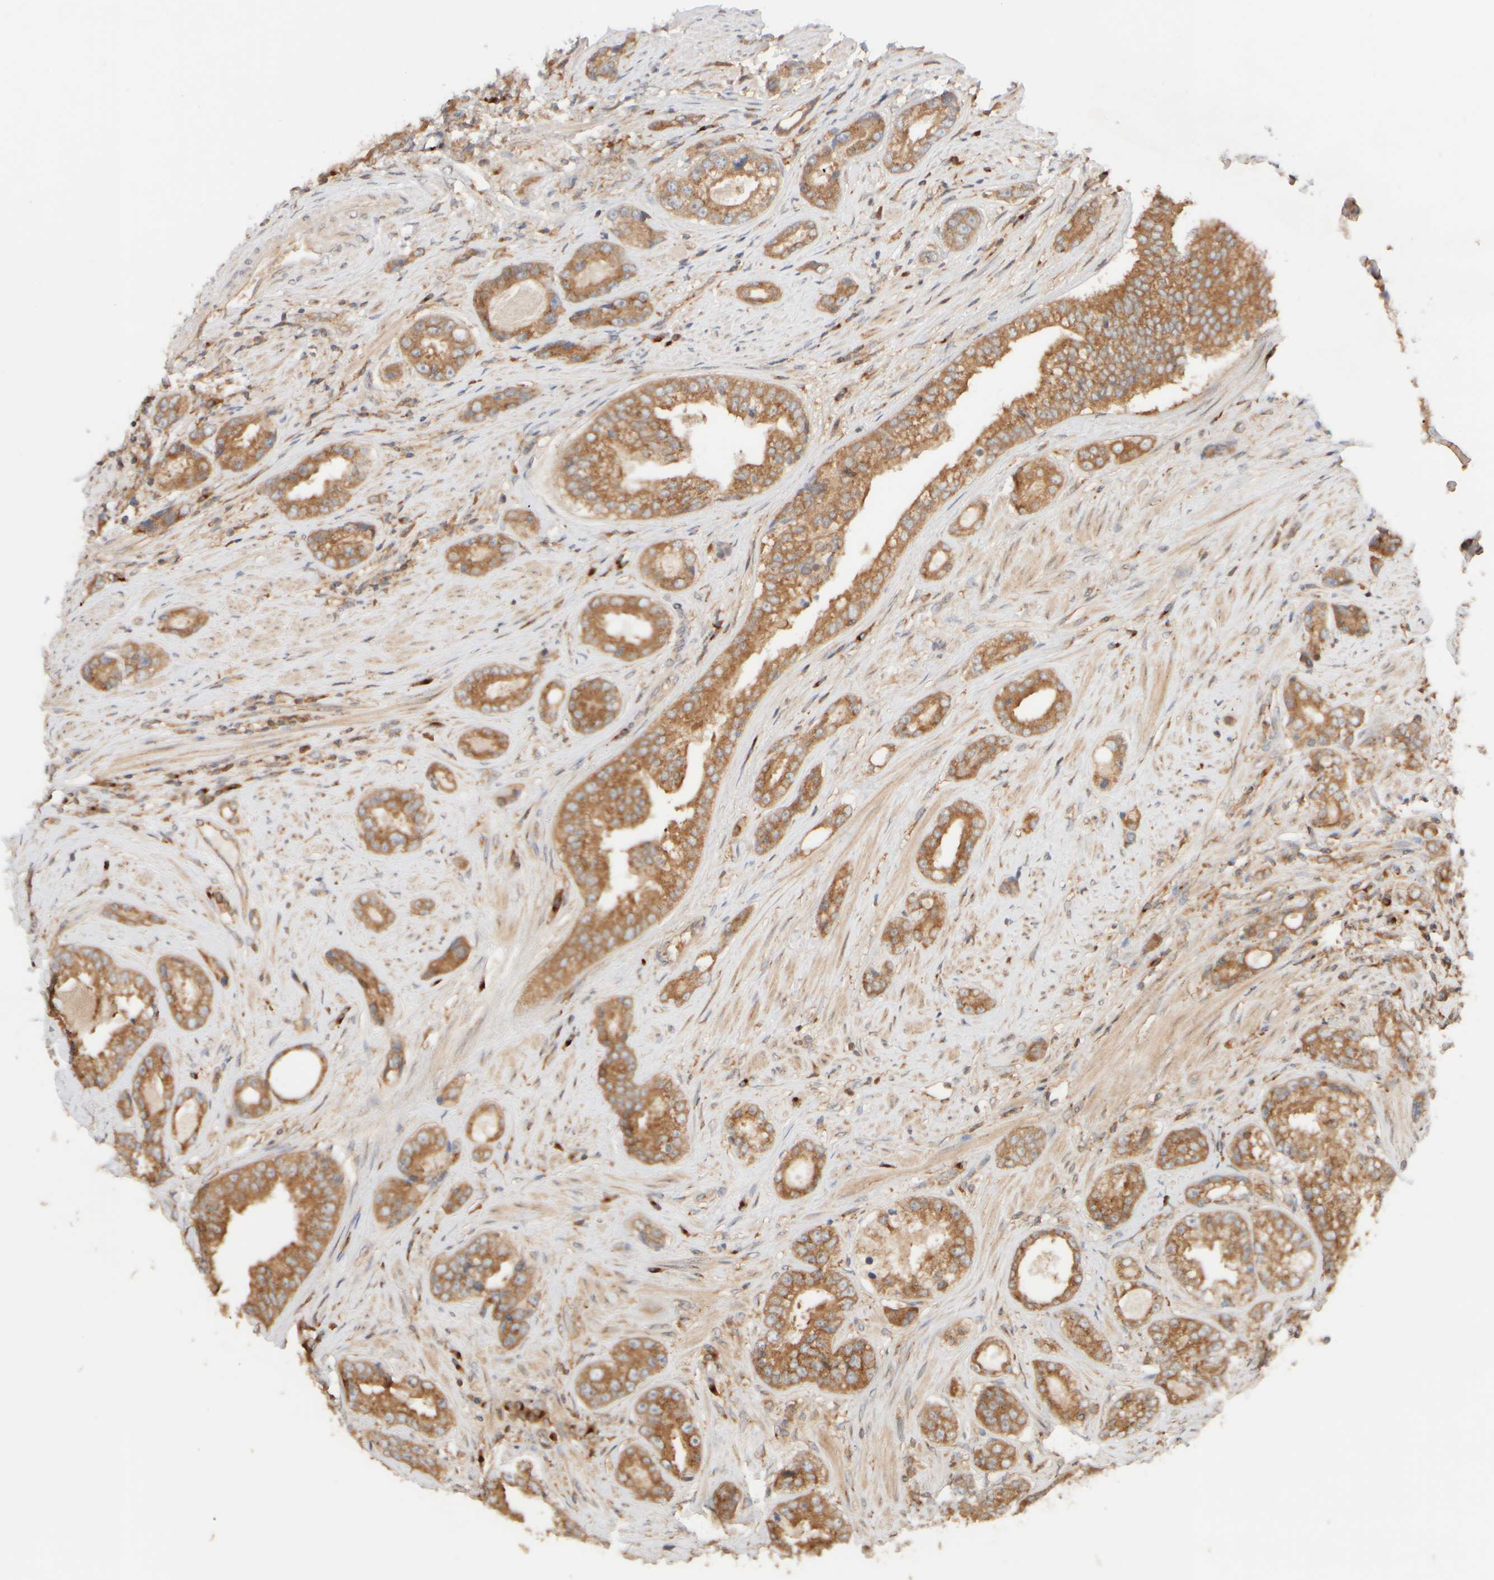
{"staining": {"intensity": "moderate", "quantity": ">75%", "location": "cytoplasmic/membranous"}, "tissue": "prostate cancer", "cell_type": "Tumor cells", "image_type": "cancer", "snomed": [{"axis": "morphology", "description": "Adenocarcinoma, High grade"}, {"axis": "topography", "description": "Prostate"}], "caption": "Immunohistochemistry (IHC) of prostate adenocarcinoma (high-grade) shows medium levels of moderate cytoplasmic/membranous staining in about >75% of tumor cells.", "gene": "RABEP1", "patient": {"sex": "male", "age": 61}}